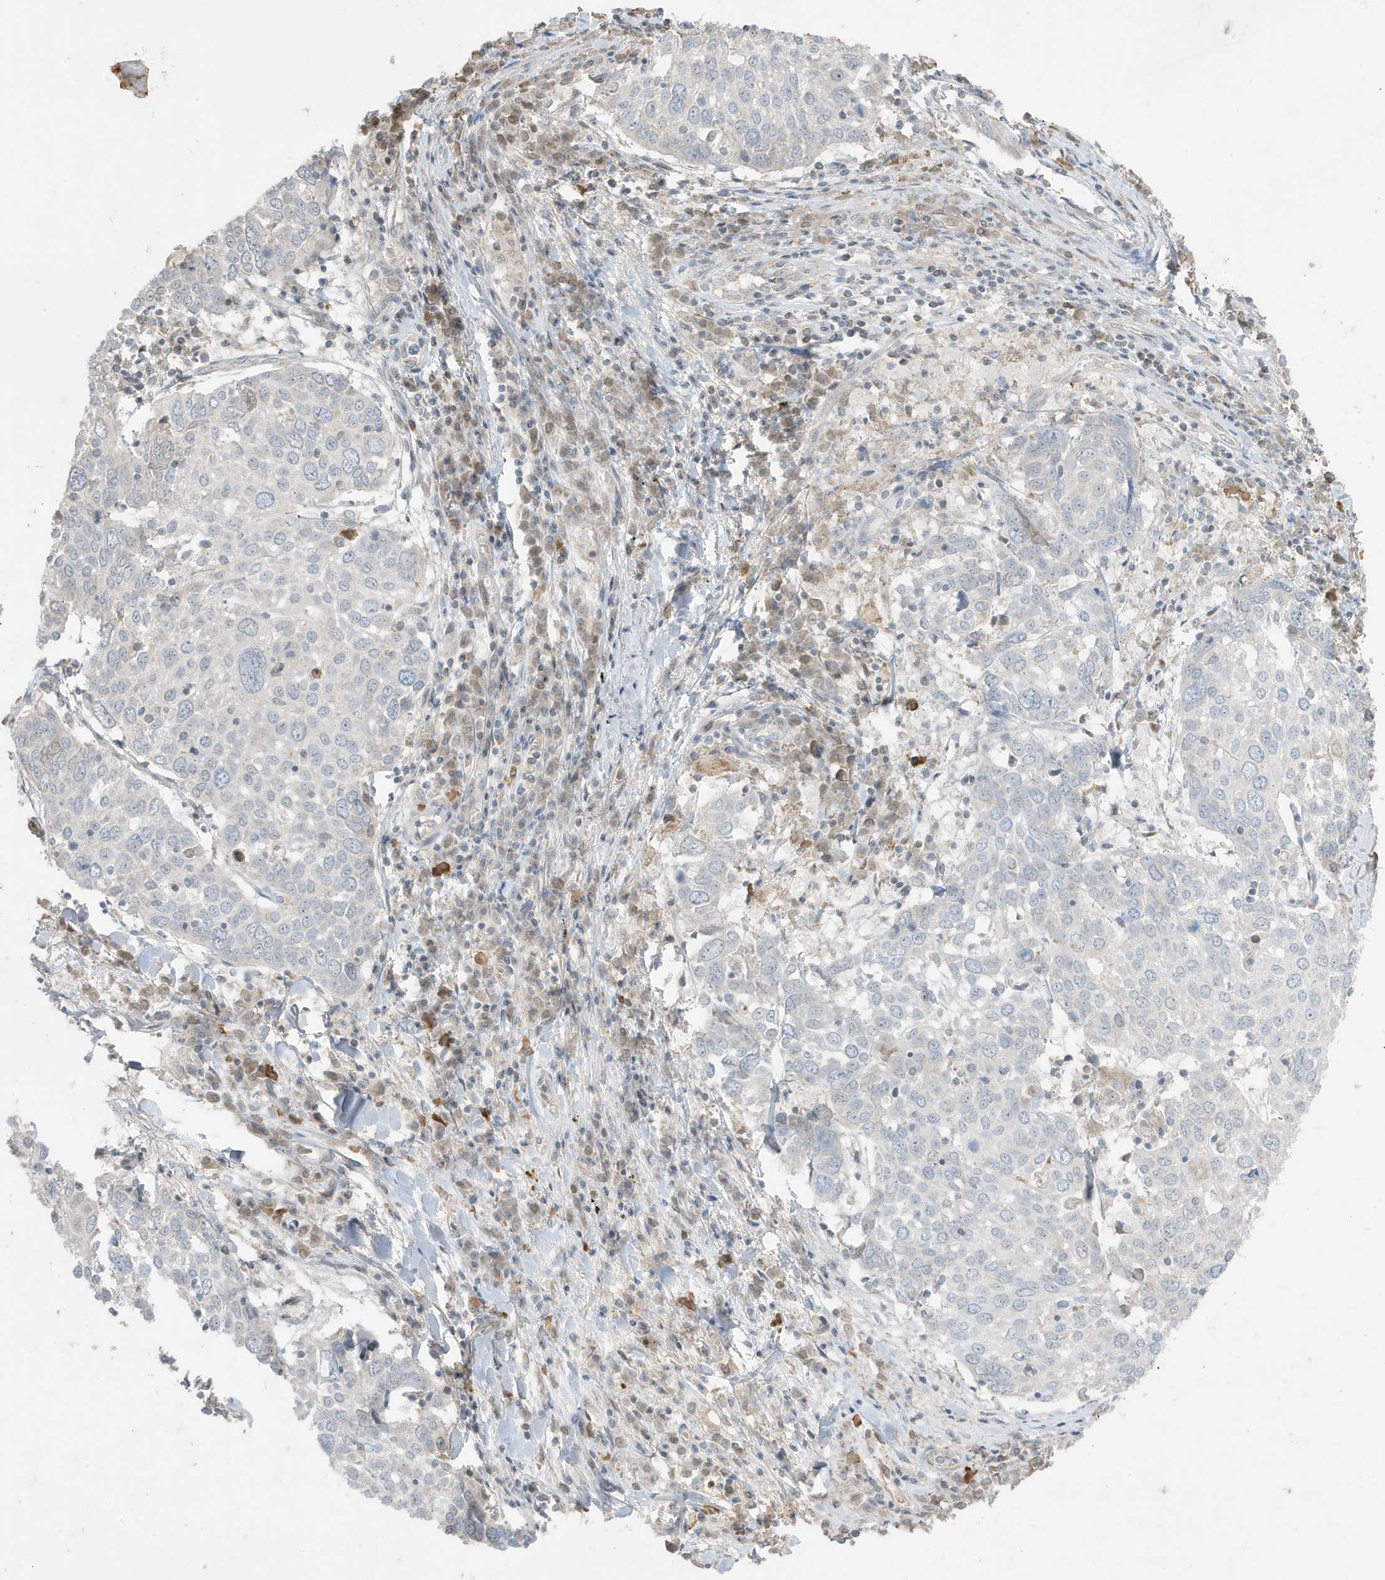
{"staining": {"intensity": "negative", "quantity": "none", "location": "none"}, "tissue": "lung cancer", "cell_type": "Tumor cells", "image_type": "cancer", "snomed": [{"axis": "morphology", "description": "Squamous cell carcinoma, NOS"}, {"axis": "topography", "description": "Lung"}], "caption": "This is an immunohistochemistry (IHC) micrograph of lung cancer (squamous cell carcinoma). There is no positivity in tumor cells.", "gene": "FNDC1", "patient": {"sex": "male", "age": 65}}